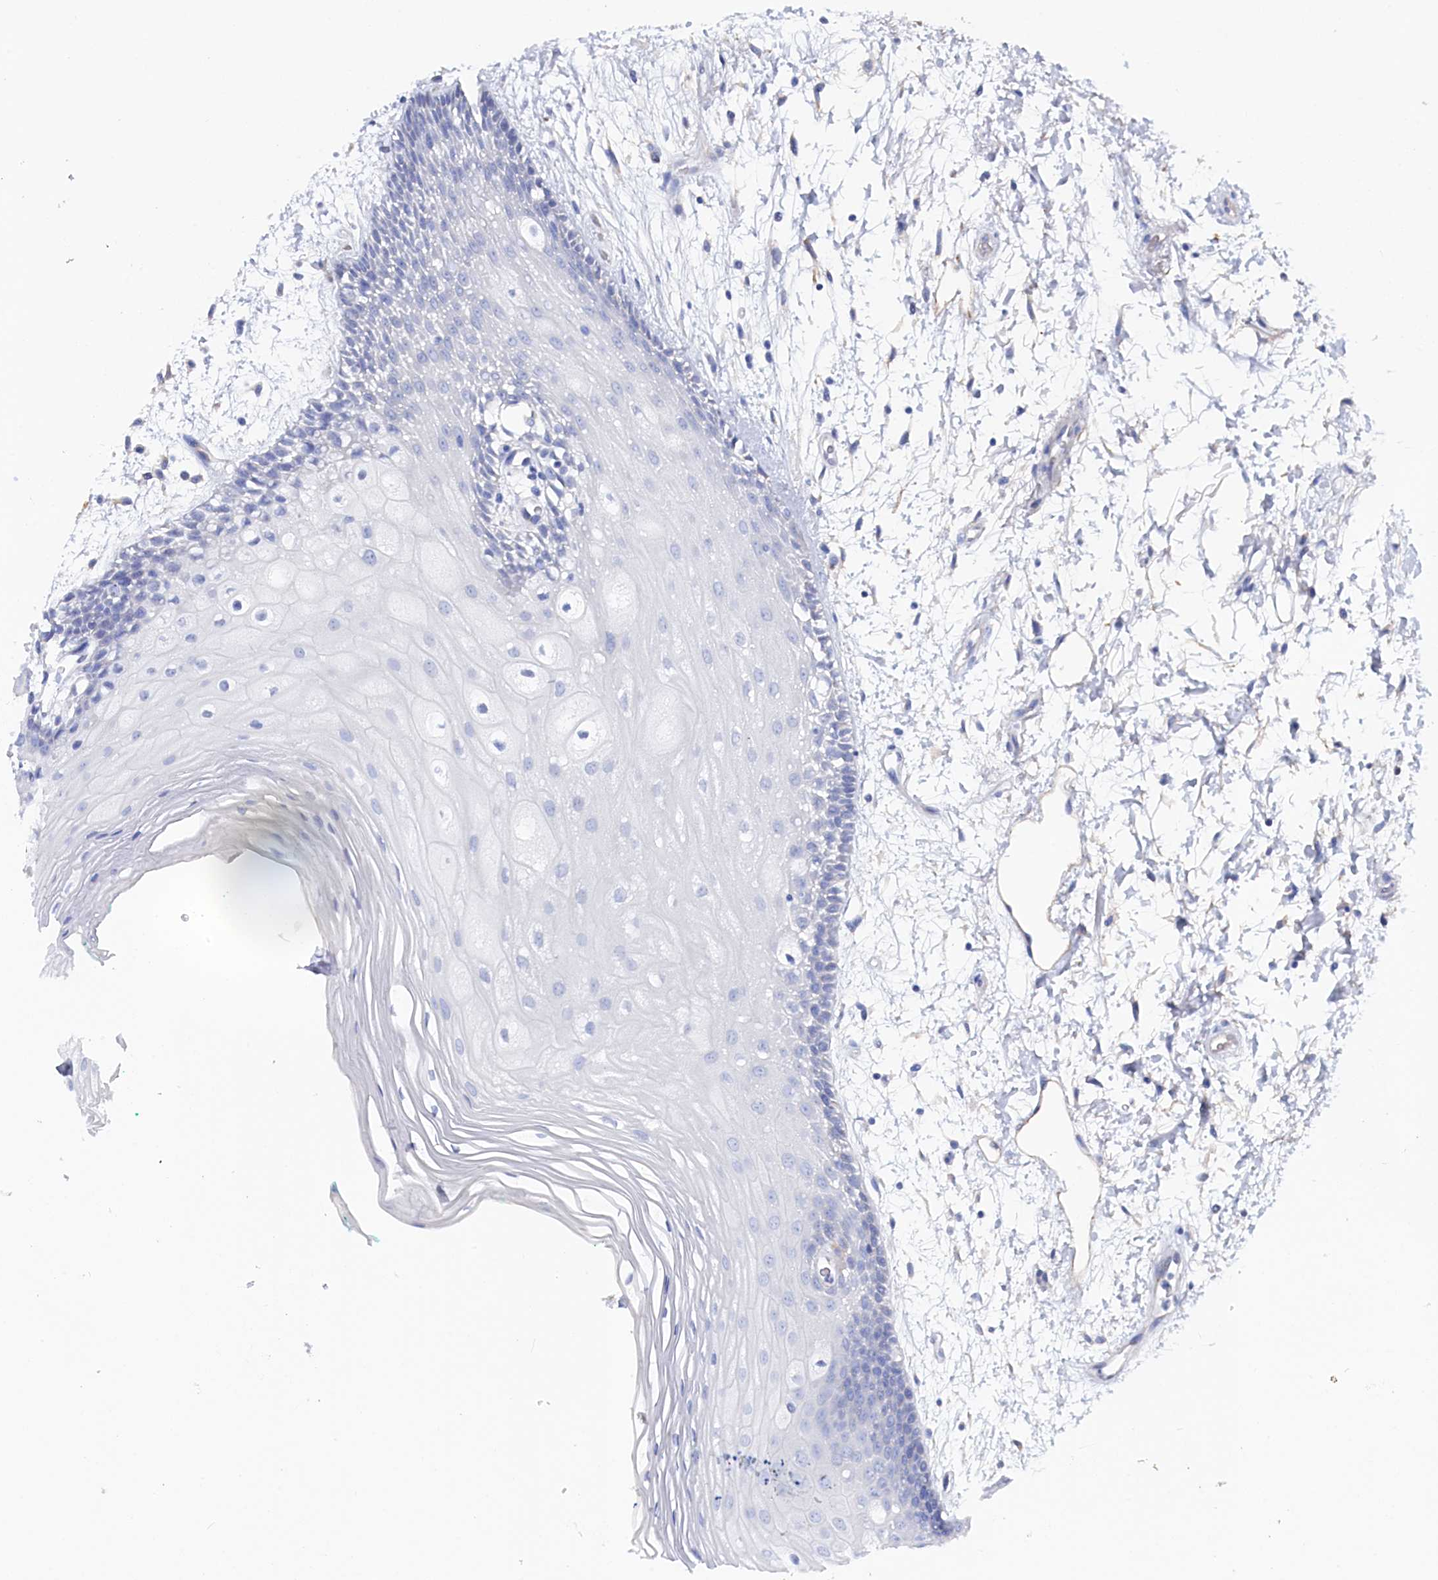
{"staining": {"intensity": "negative", "quantity": "none", "location": "none"}, "tissue": "oral mucosa", "cell_type": "Squamous epithelial cells", "image_type": "normal", "snomed": [{"axis": "morphology", "description": "Normal tissue, NOS"}, {"axis": "topography", "description": "Skeletal muscle"}, {"axis": "topography", "description": "Oral tissue"}, {"axis": "topography", "description": "Peripheral nerve tissue"}], "caption": "Protein analysis of benign oral mucosa shows no significant positivity in squamous epithelial cells.", "gene": "TMOD2", "patient": {"sex": "female", "age": 84}}